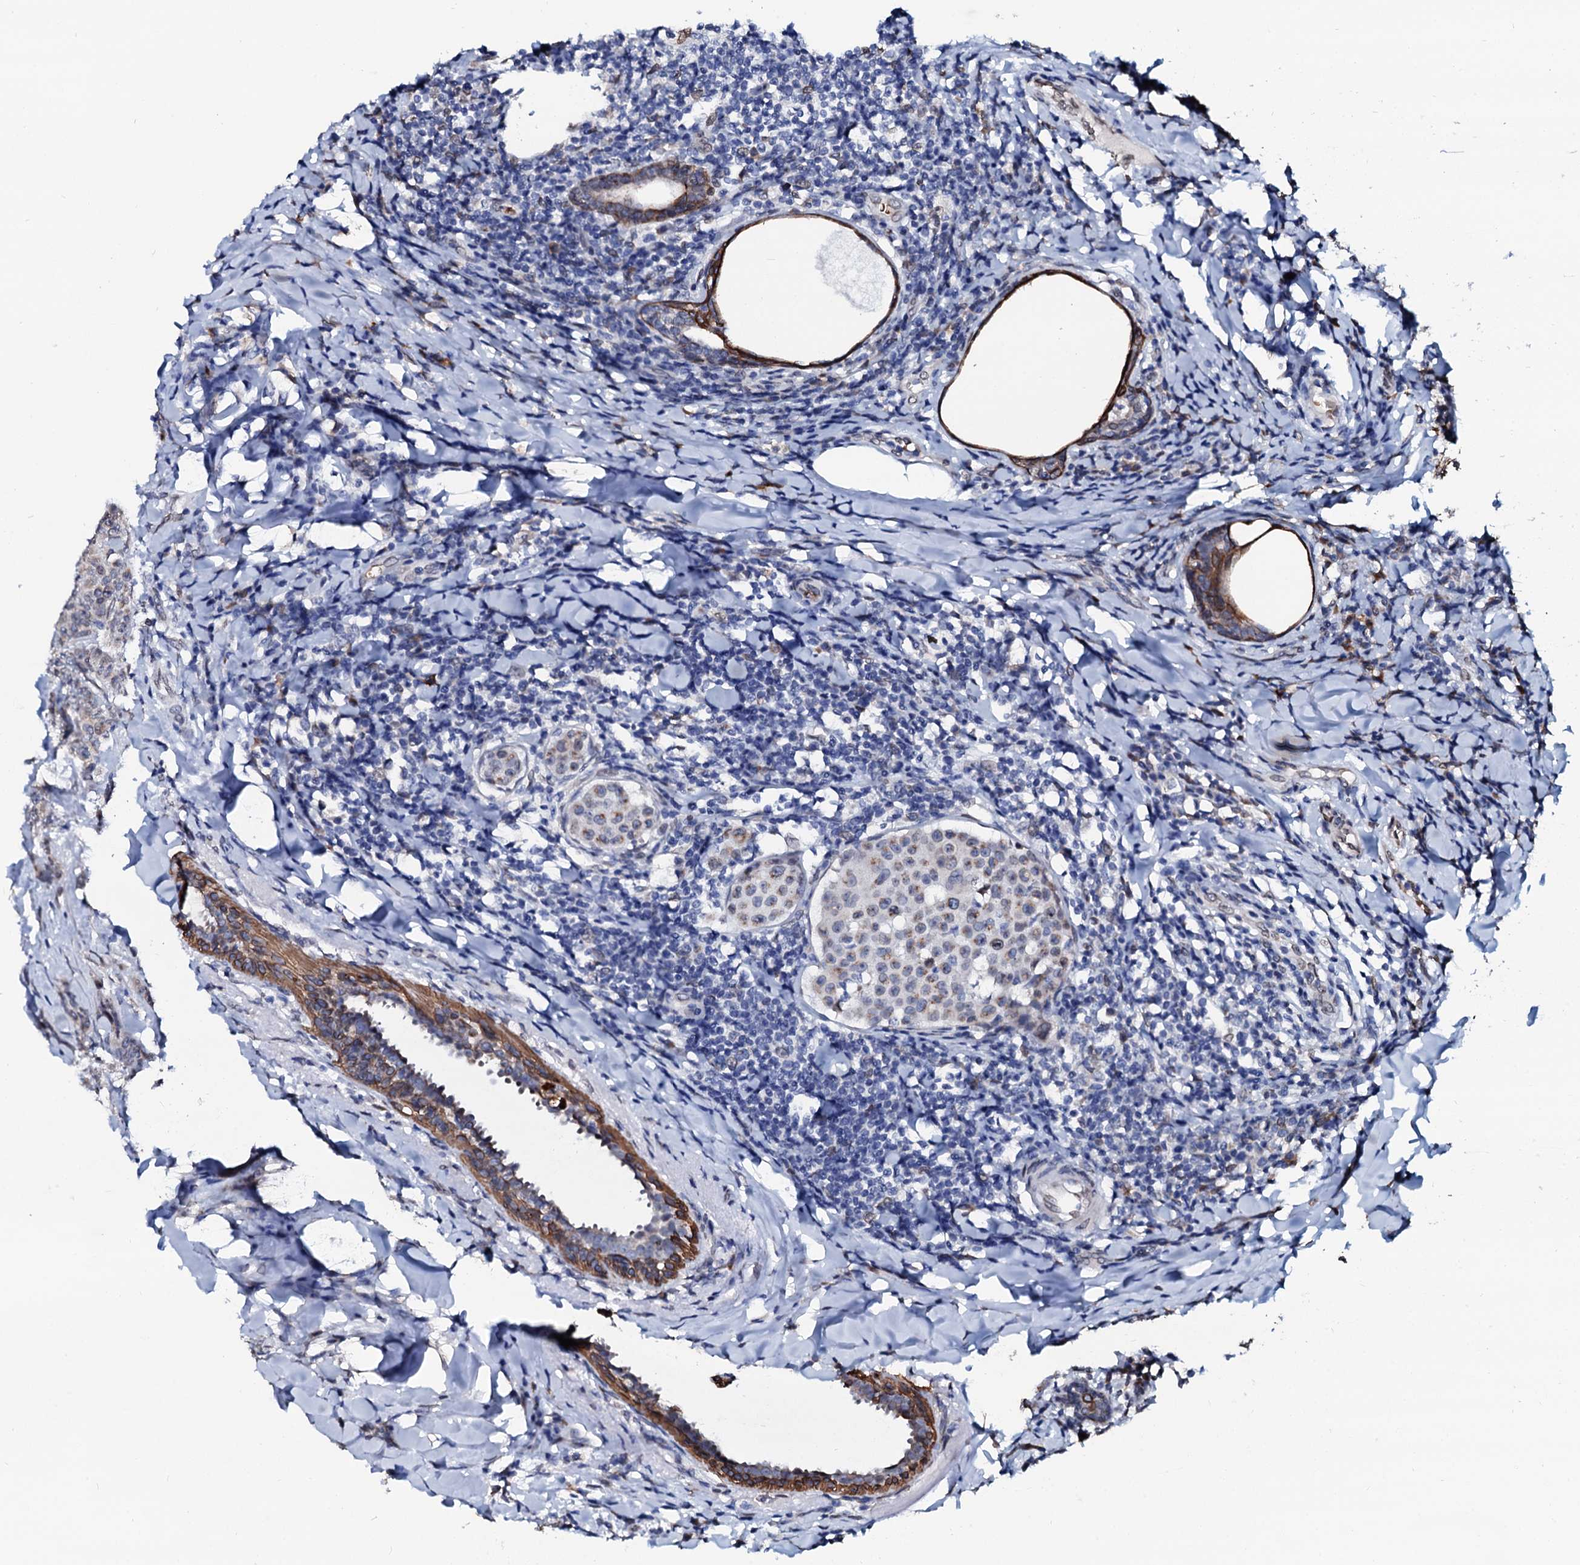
{"staining": {"intensity": "negative", "quantity": "none", "location": "none"}, "tissue": "breast cancer", "cell_type": "Tumor cells", "image_type": "cancer", "snomed": [{"axis": "morphology", "description": "Duct carcinoma"}, {"axis": "topography", "description": "Breast"}], "caption": "This histopathology image is of intraductal carcinoma (breast) stained with immunohistochemistry (IHC) to label a protein in brown with the nuclei are counter-stained blue. There is no positivity in tumor cells.", "gene": "NRP2", "patient": {"sex": "female", "age": 40}}